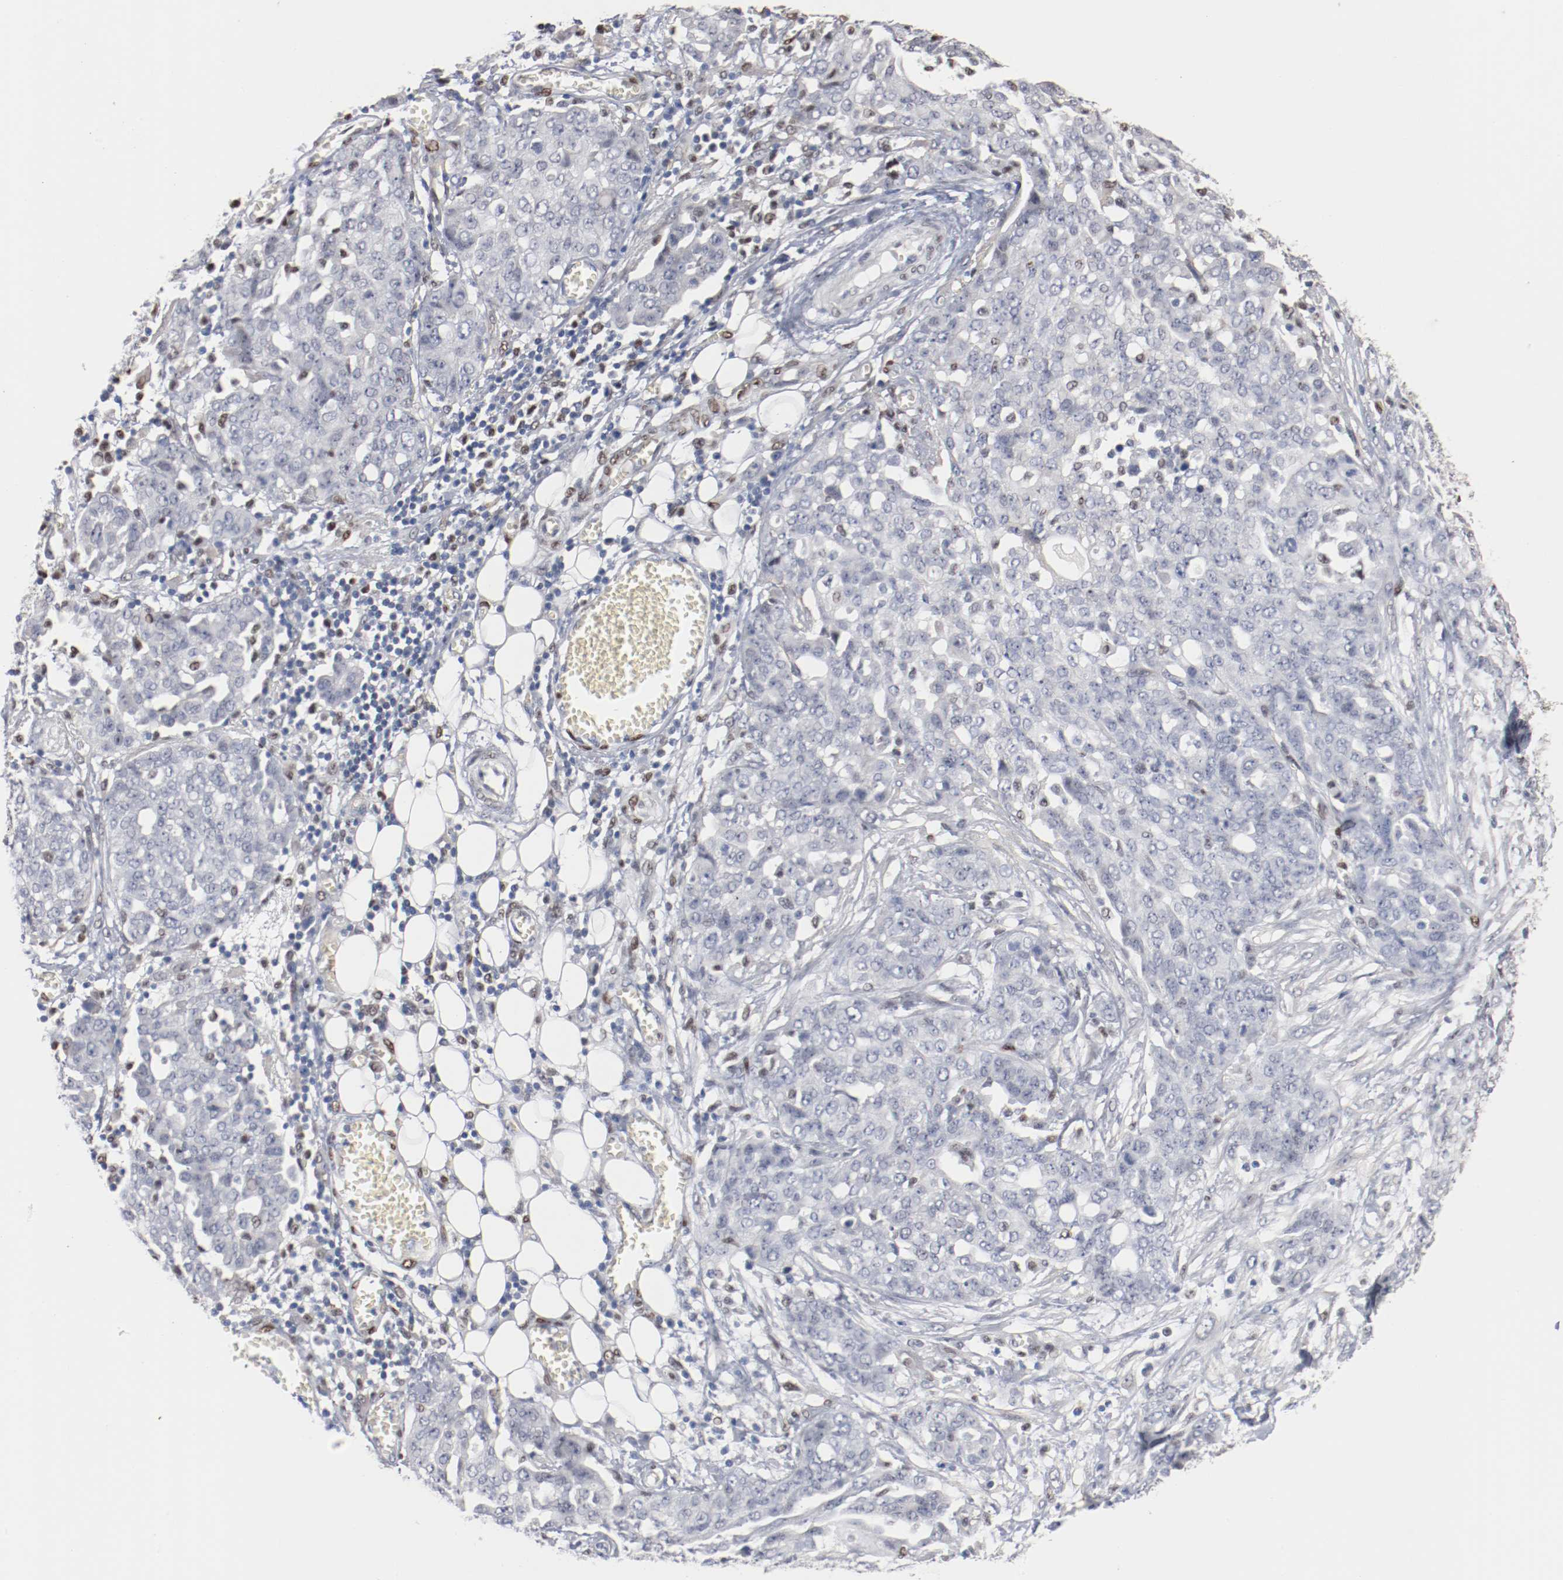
{"staining": {"intensity": "negative", "quantity": "none", "location": "none"}, "tissue": "ovarian cancer", "cell_type": "Tumor cells", "image_type": "cancer", "snomed": [{"axis": "morphology", "description": "Cystadenocarcinoma, serous, NOS"}, {"axis": "topography", "description": "Soft tissue"}, {"axis": "topography", "description": "Ovary"}], "caption": "Ovarian serous cystadenocarcinoma stained for a protein using IHC displays no expression tumor cells.", "gene": "ZEB2", "patient": {"sex": "female", "age": 57}}